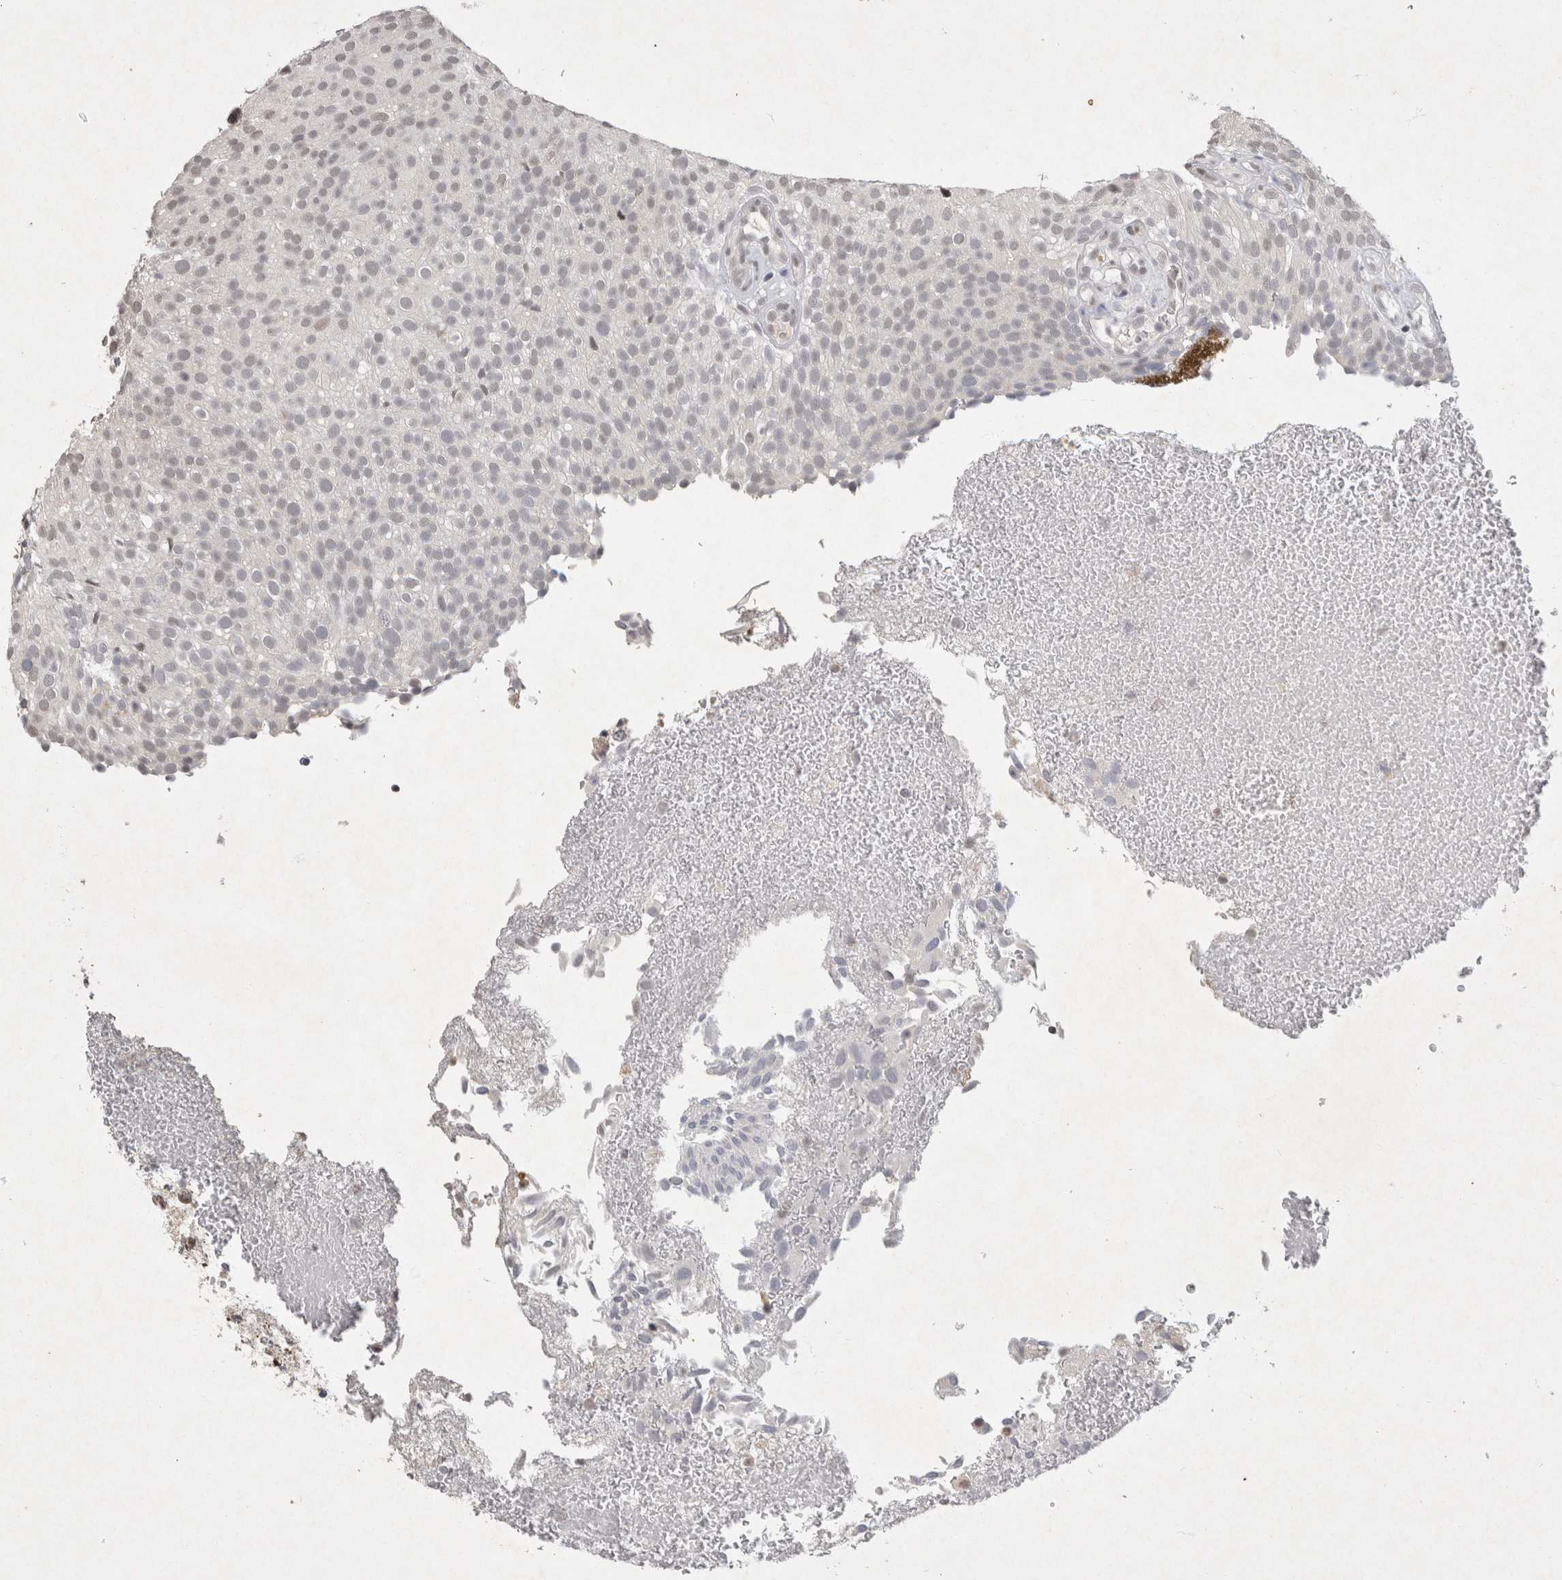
{"staining": {"intensity": "negative", "quantity": "none", "location": "none"}, "tissue": "urothelial cancer", "cell_type": "Tumor cells", "image_type": "cancer", "snomed": [{"axis": "morphology", "description": "Urothelial carcinoma, Low grade"}, {"axis": "topography", "description": "Urinary bladder"}], "caption": "A histopathology image of human urothelial cancer is negative for staining in tumor cells. Brightfield microscopy of IHC stained with DAB (brown) and hematoxylin (blue), captured at high magnification.", "gene": "XRCC5", "patient": {"sex": "male", "age": 78}}